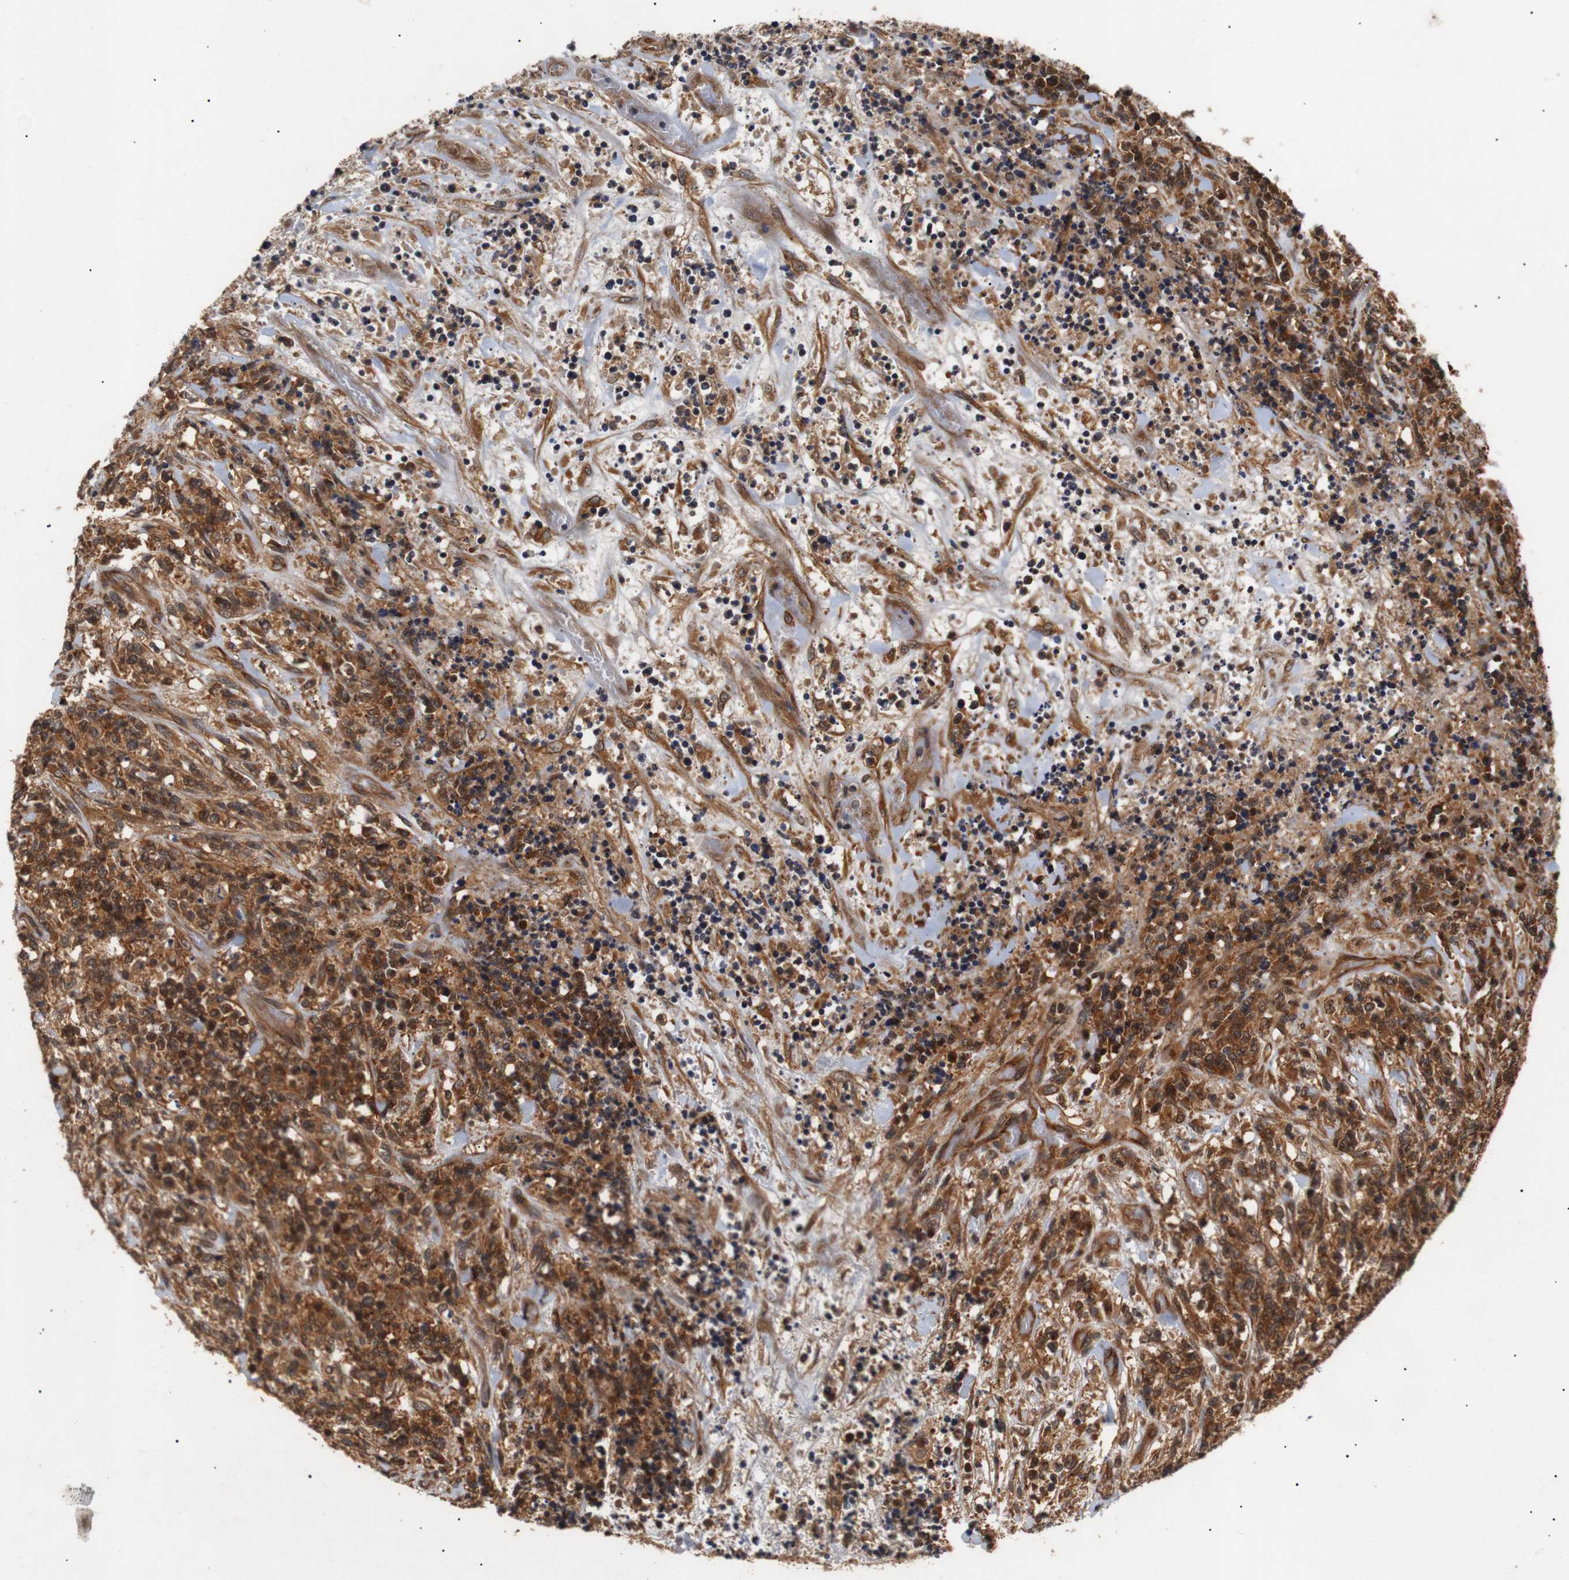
{"staining": {"intensity": "strong", "quantity": ">75%", "location": "cytoplasmic/membranous"}, "tissue": "lymphoma", "cell_type": "Tumor cells", "image_type": "cancer", "snomed": [{"axis": "morphology", "description": "Malignant lymphoma, non-Hodgkin's type, High grade"}, {"axis": "topography", "description": "Soft tissue"}], "caption": "Protein expression analysis of lymphoma demonstrates strong cytoplasmic/membranous staining in about >75% of tumor cells.", "gene": "PAWR", "patient": {"sex": "male", "age": 18}}